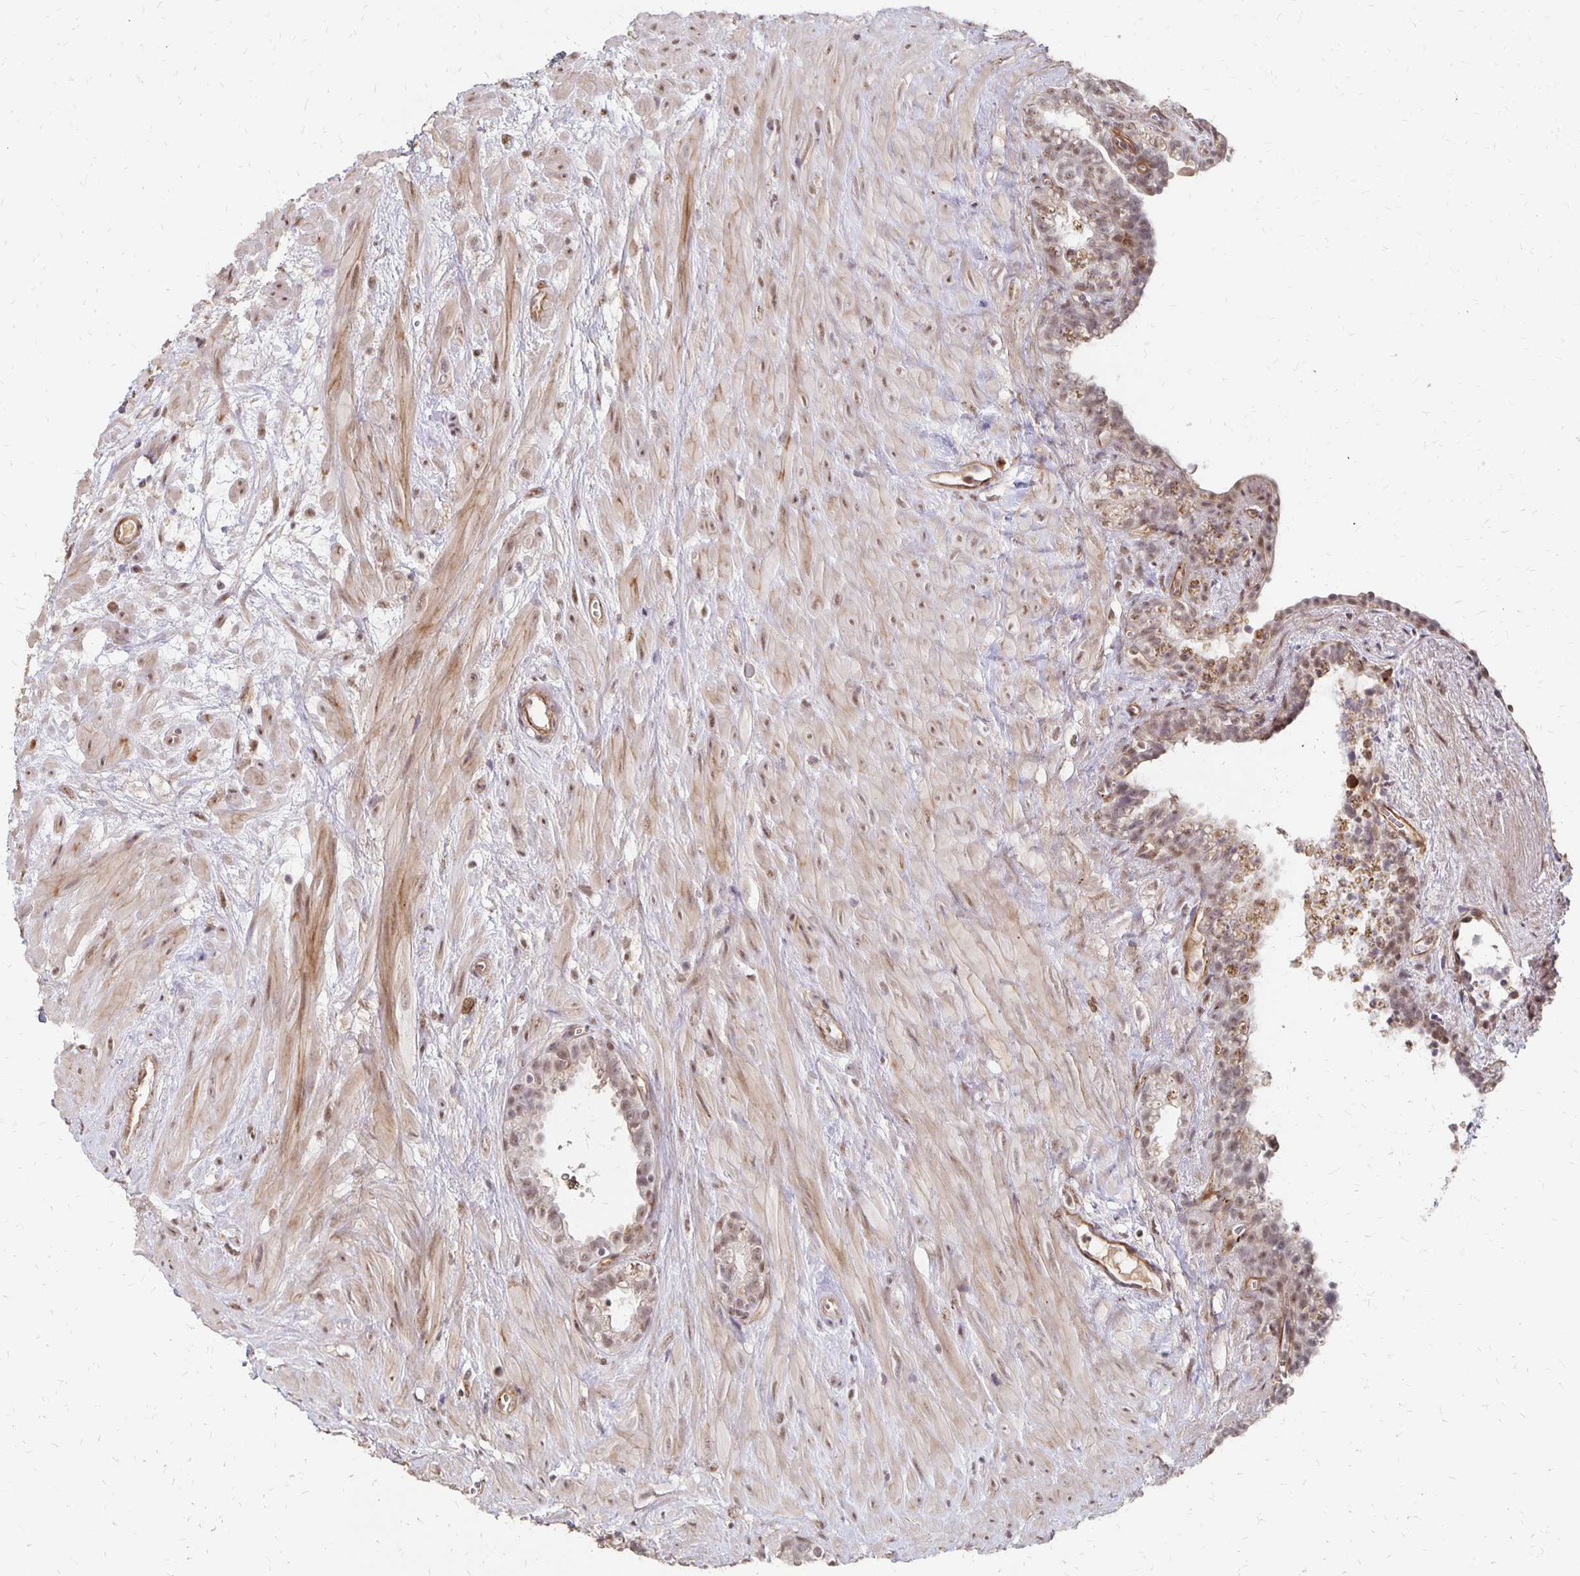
{"staining": {"intensity": "weak", "quantity": "25%-75%", "location": "nuclear"}, "tissue": "seminal vesicle", "cell_type": "Glandular cells", "image_type": "normal", "snomed": [{"axis": "morphology", "description": "Normal tissue, NOS"}, {"axis": "topography", "description": "Seminal veicle"}], "caption": "This photomicrograph exhibits unremarkable seminal vesicle stained with immunohistochemistry to label a protein in brown. The nuclear of glandular cells show weak positivity for the protein. Nuclei are counter-stained blue.", "gene": "CLASRP", "patient": {"sex": "male", "age": 76}}